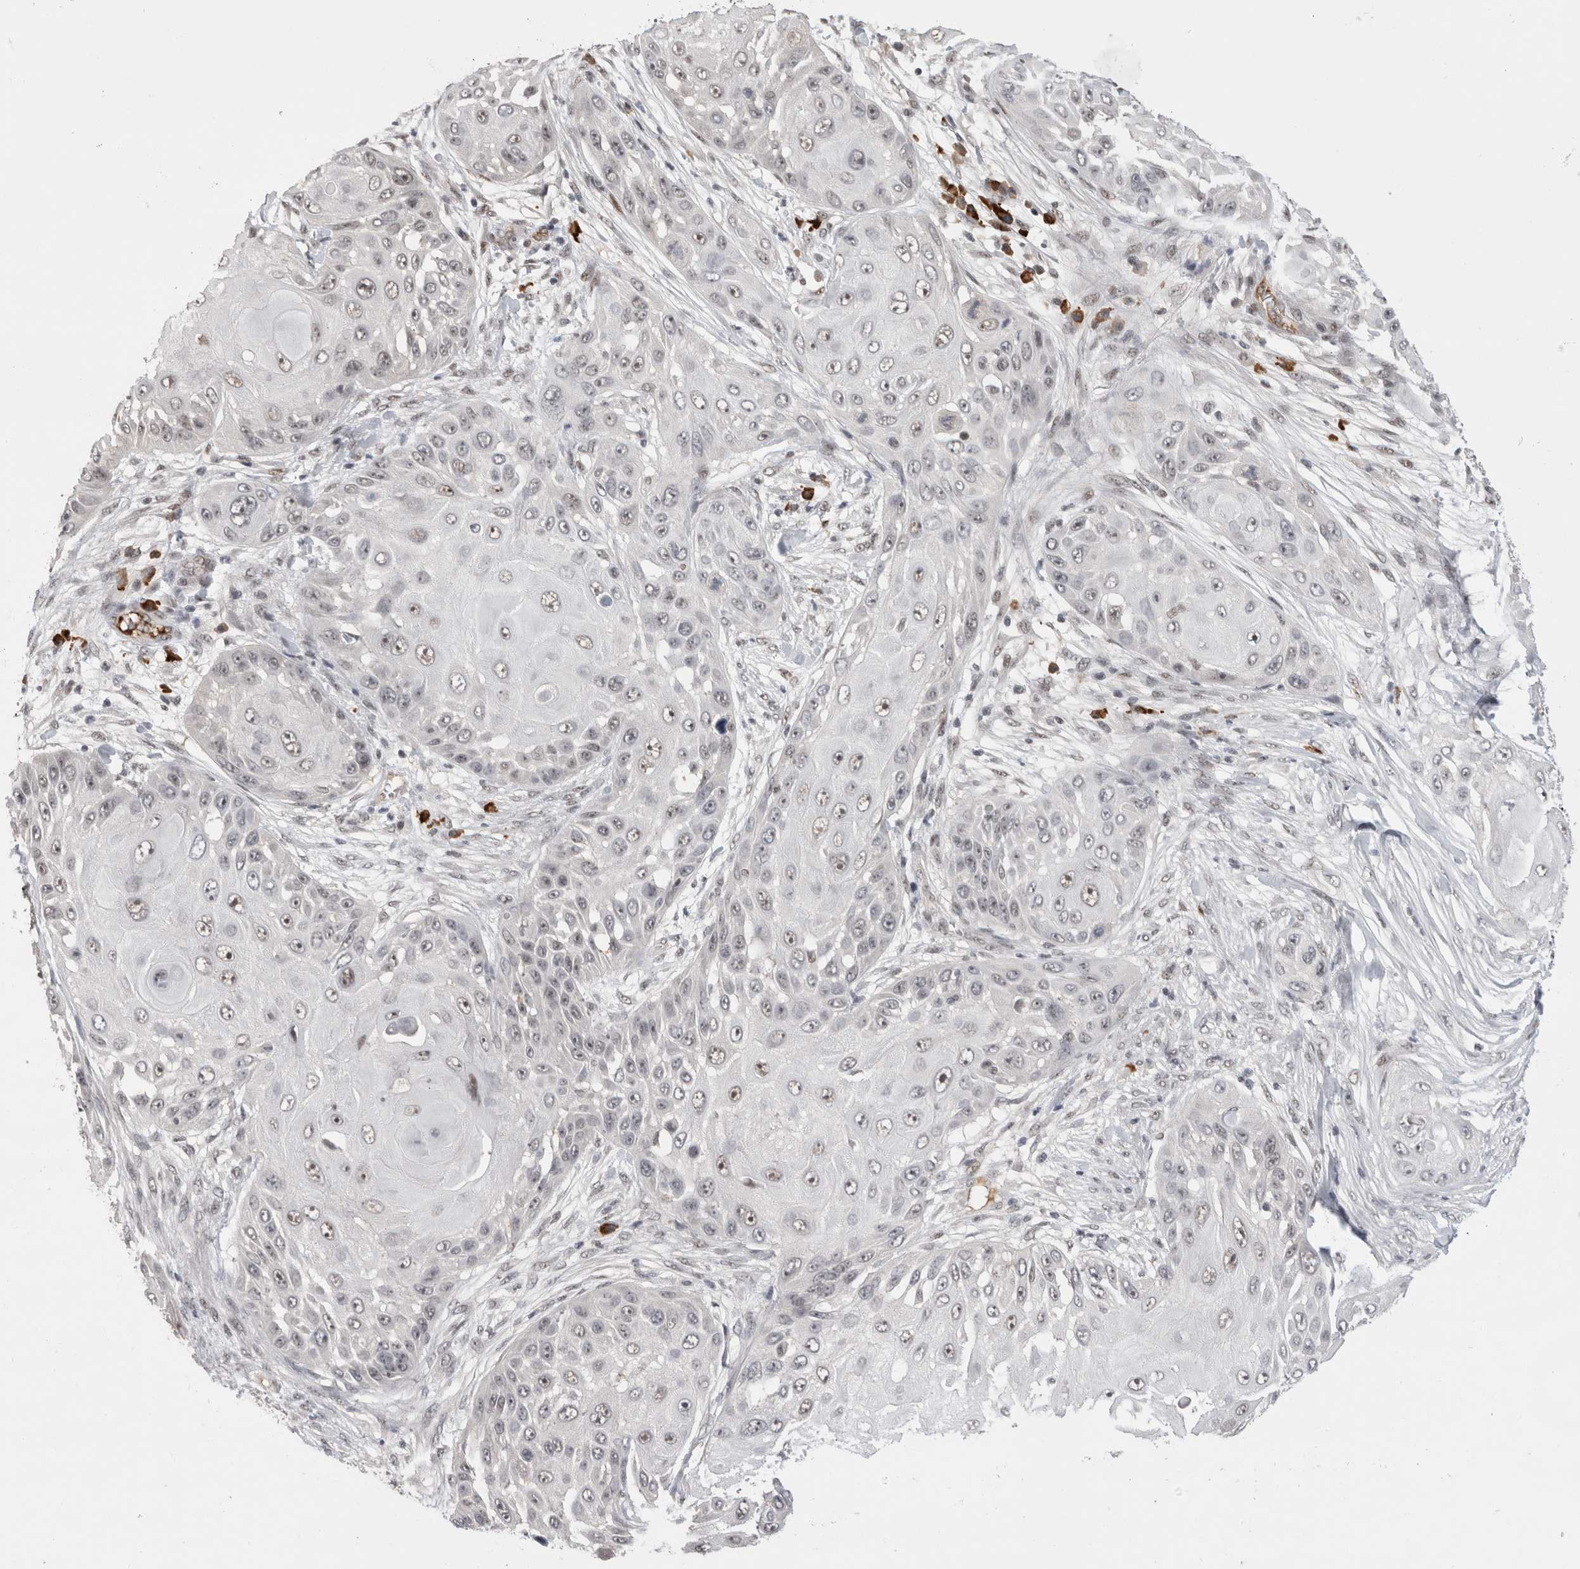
{"staining": {"intensity": "moderate", "quantity": ">75%", "location": "nuclear"}, "tissue": "skin cancer", "cell_type": "Tumor cells", "image_type": "cancer", "snomed": [{"axis": "morphology", "description": "Squamous cell carcinoma, NOS"}, {"axis": "topography", "description": "Skin"}], "caption": "This is a photomicrograph of IHC staining of skin cancer (squamous cell carcinoma), which shows moderate expression in the nuclear of tumor cells.", "gene": "ZNF24", "patient": {"sex": "female", "age": 44}}